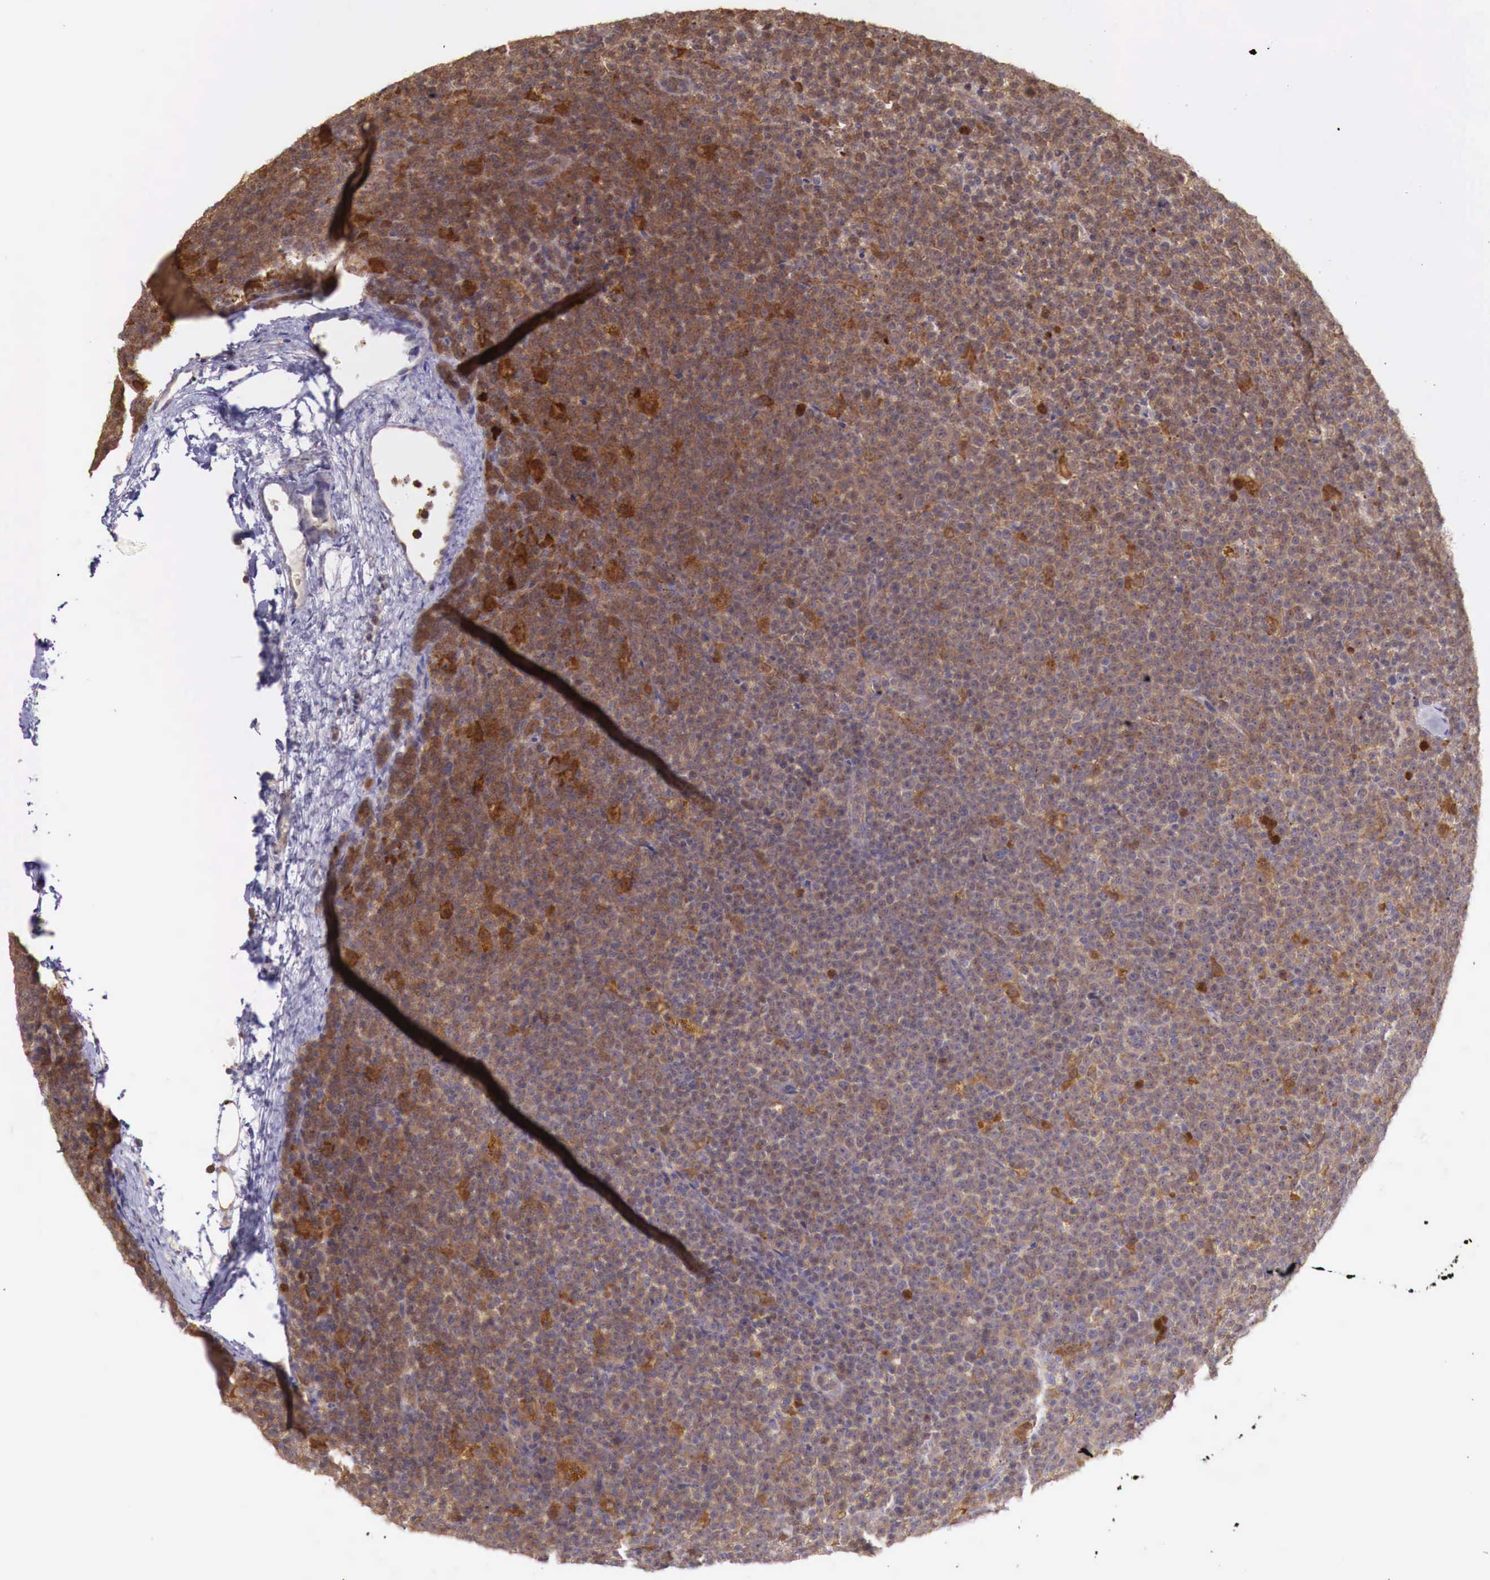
{"staining": {"intensity": "weak", "quantity": ">75%", "location": "cytoplasmic/membranous"}, "tissue": "lymphoma", "cell_type": "Tumor cells", "image_type": "cancer", "snomed": [{"axis": "morphology", "description": "Malignant lymphoma, non-Hodgkin's type, Low grade"}, {"axis": "topography", "description": "Lymph node"}], "caption": "Immunohistochemical staining of human lymphoma exhibits low levels of weak cytoplasmic/membranous protein expression in about >75% of tumor cells. The staining was performed using DAB to visualize the protein expression in brown, while the nuclei were stained in blue with hematoxylin (Magnification: 20x).", "gene": "GAB2", "patient": {"sex": "male", "age": 50}}